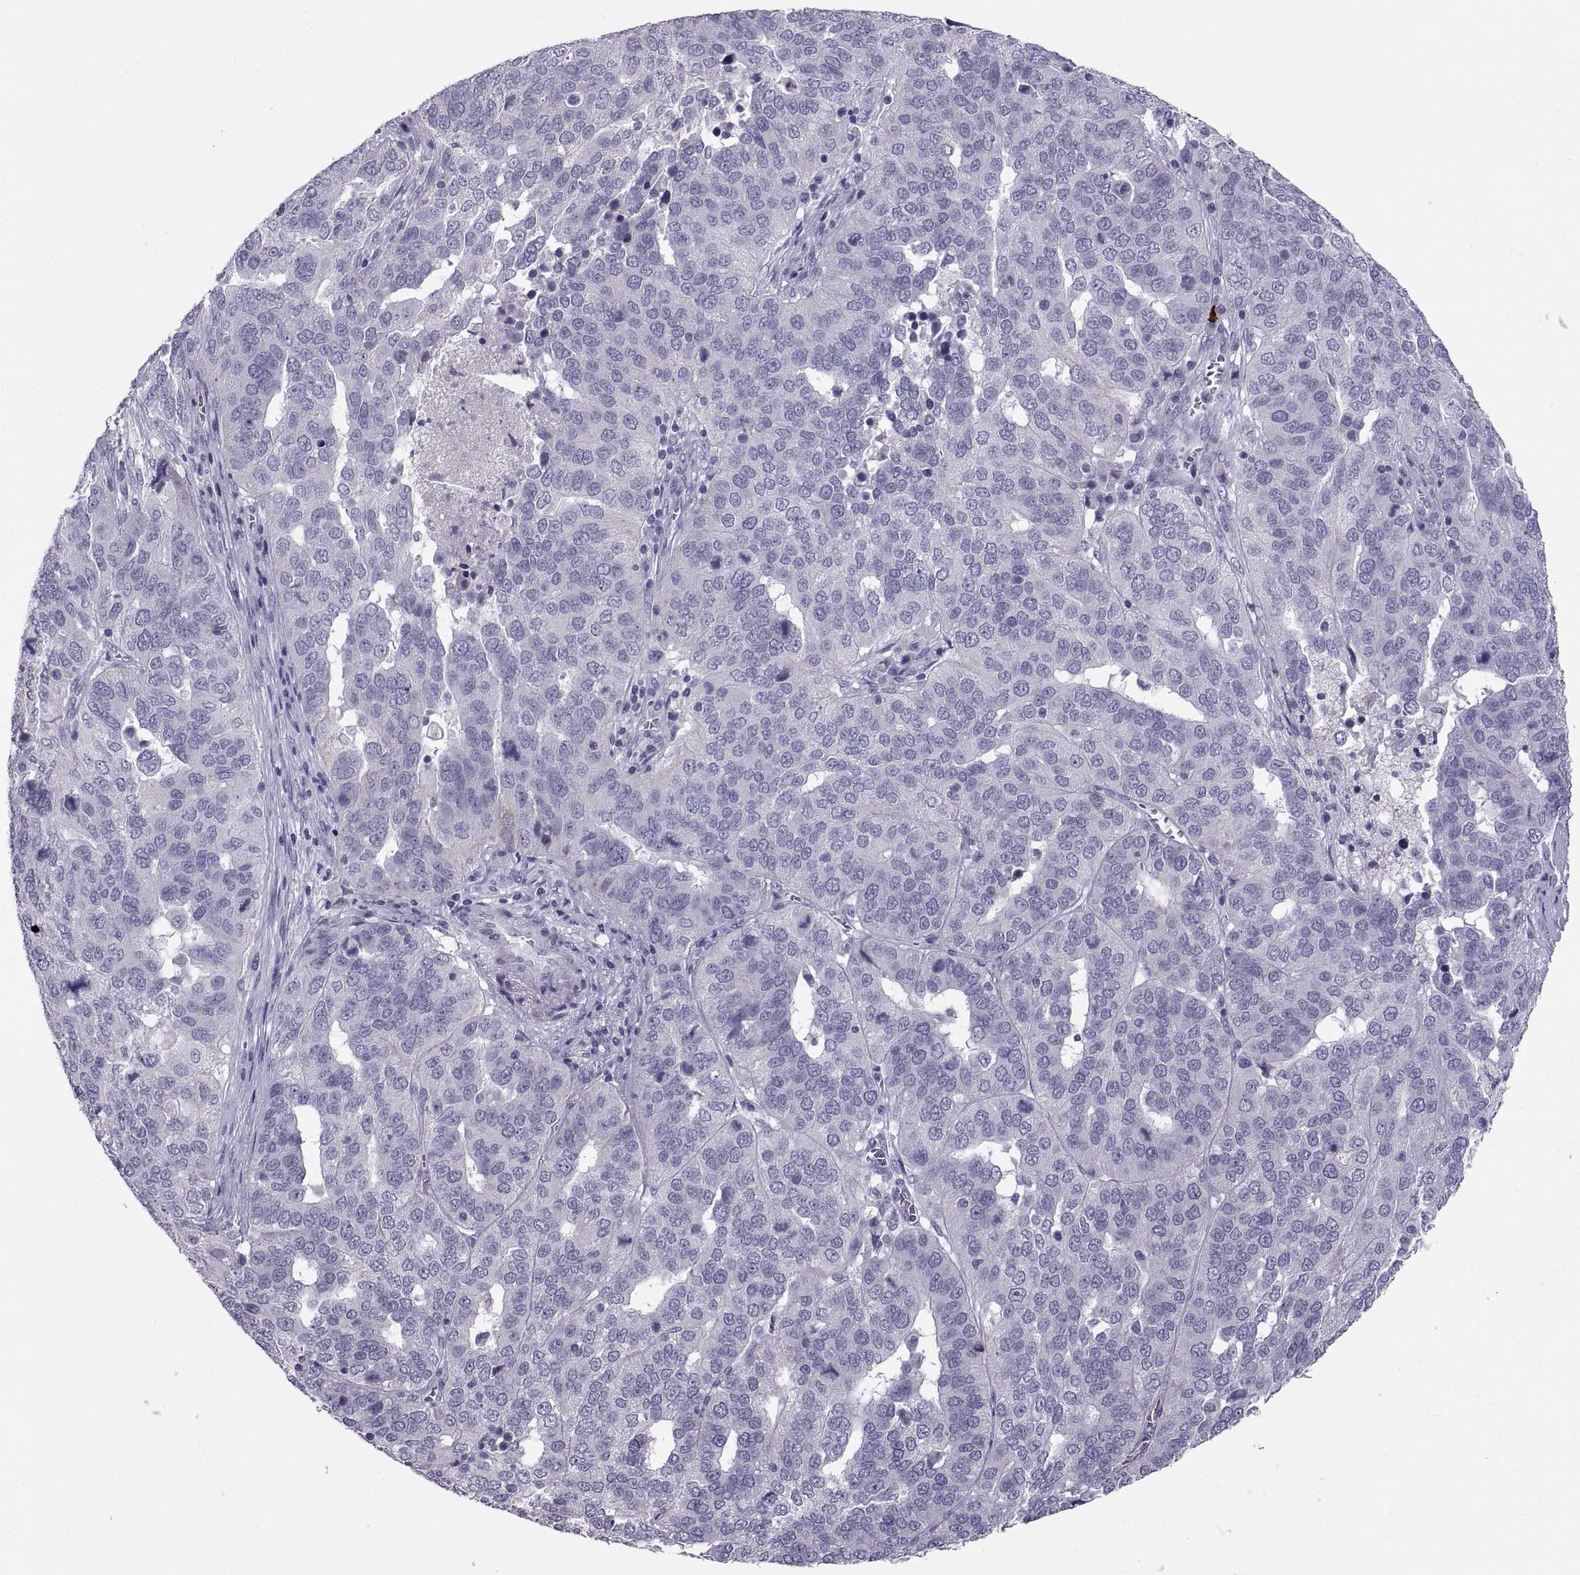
{"staining": {"intensity": "negative", "quantity": "none", "location": "none"}, "tissue": "ovarian cancer", "cell_type": "Tumor cells", "image_type": "cancer", "snomed": [{"axis": "morphology", "description": "Carcinoma, endometroid"}, {"axis": "topography", "description": "Soft tissue"}, {"axis": "topography", "description": "Ovary"}], "caption": "Immunohistochemistry (IHC) of ovarian cancer shows no staining in tumor cells.", "gene": "IGSF1", "patient": {"sex": "female", "age": 52}}